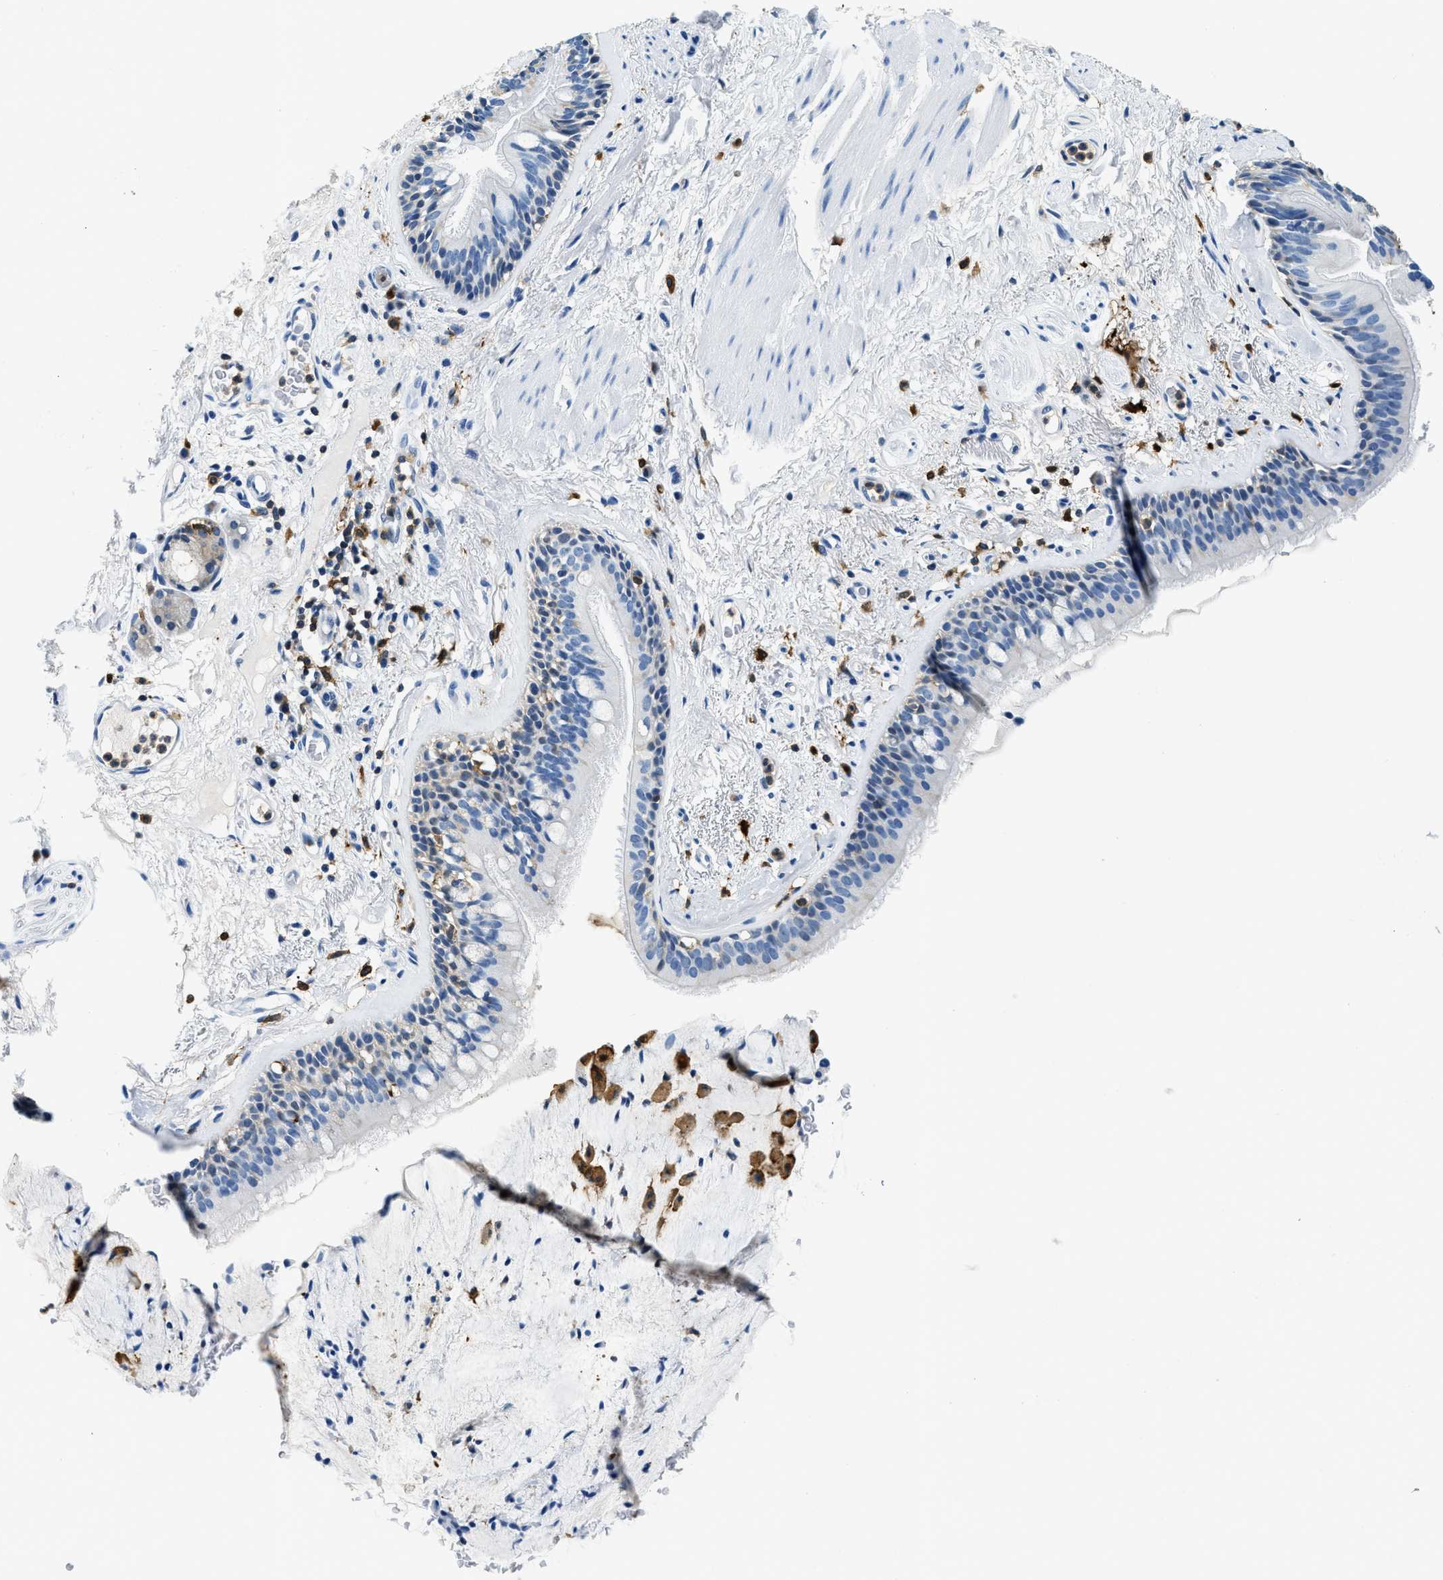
{"staining": {"intensity": "negative", "quantity": "none", "location": "none"}, "tissue": "bronchus", "cell_type": "Respiratory epithelial cells", "image_type": "normal", "snomed": [{"axis": "morphology", "description": "Normal tissue, NOS"}, {"axis": "topography", "description": "Cartilage tissue"}], "caption": "Respiratory epithelial cells are negative for brown protein staining in normal bronchus. (IHC, brightfield microscopy, high magnification).", "gene": "CAPG", "patient": {"sex": "female", "age": 63}}